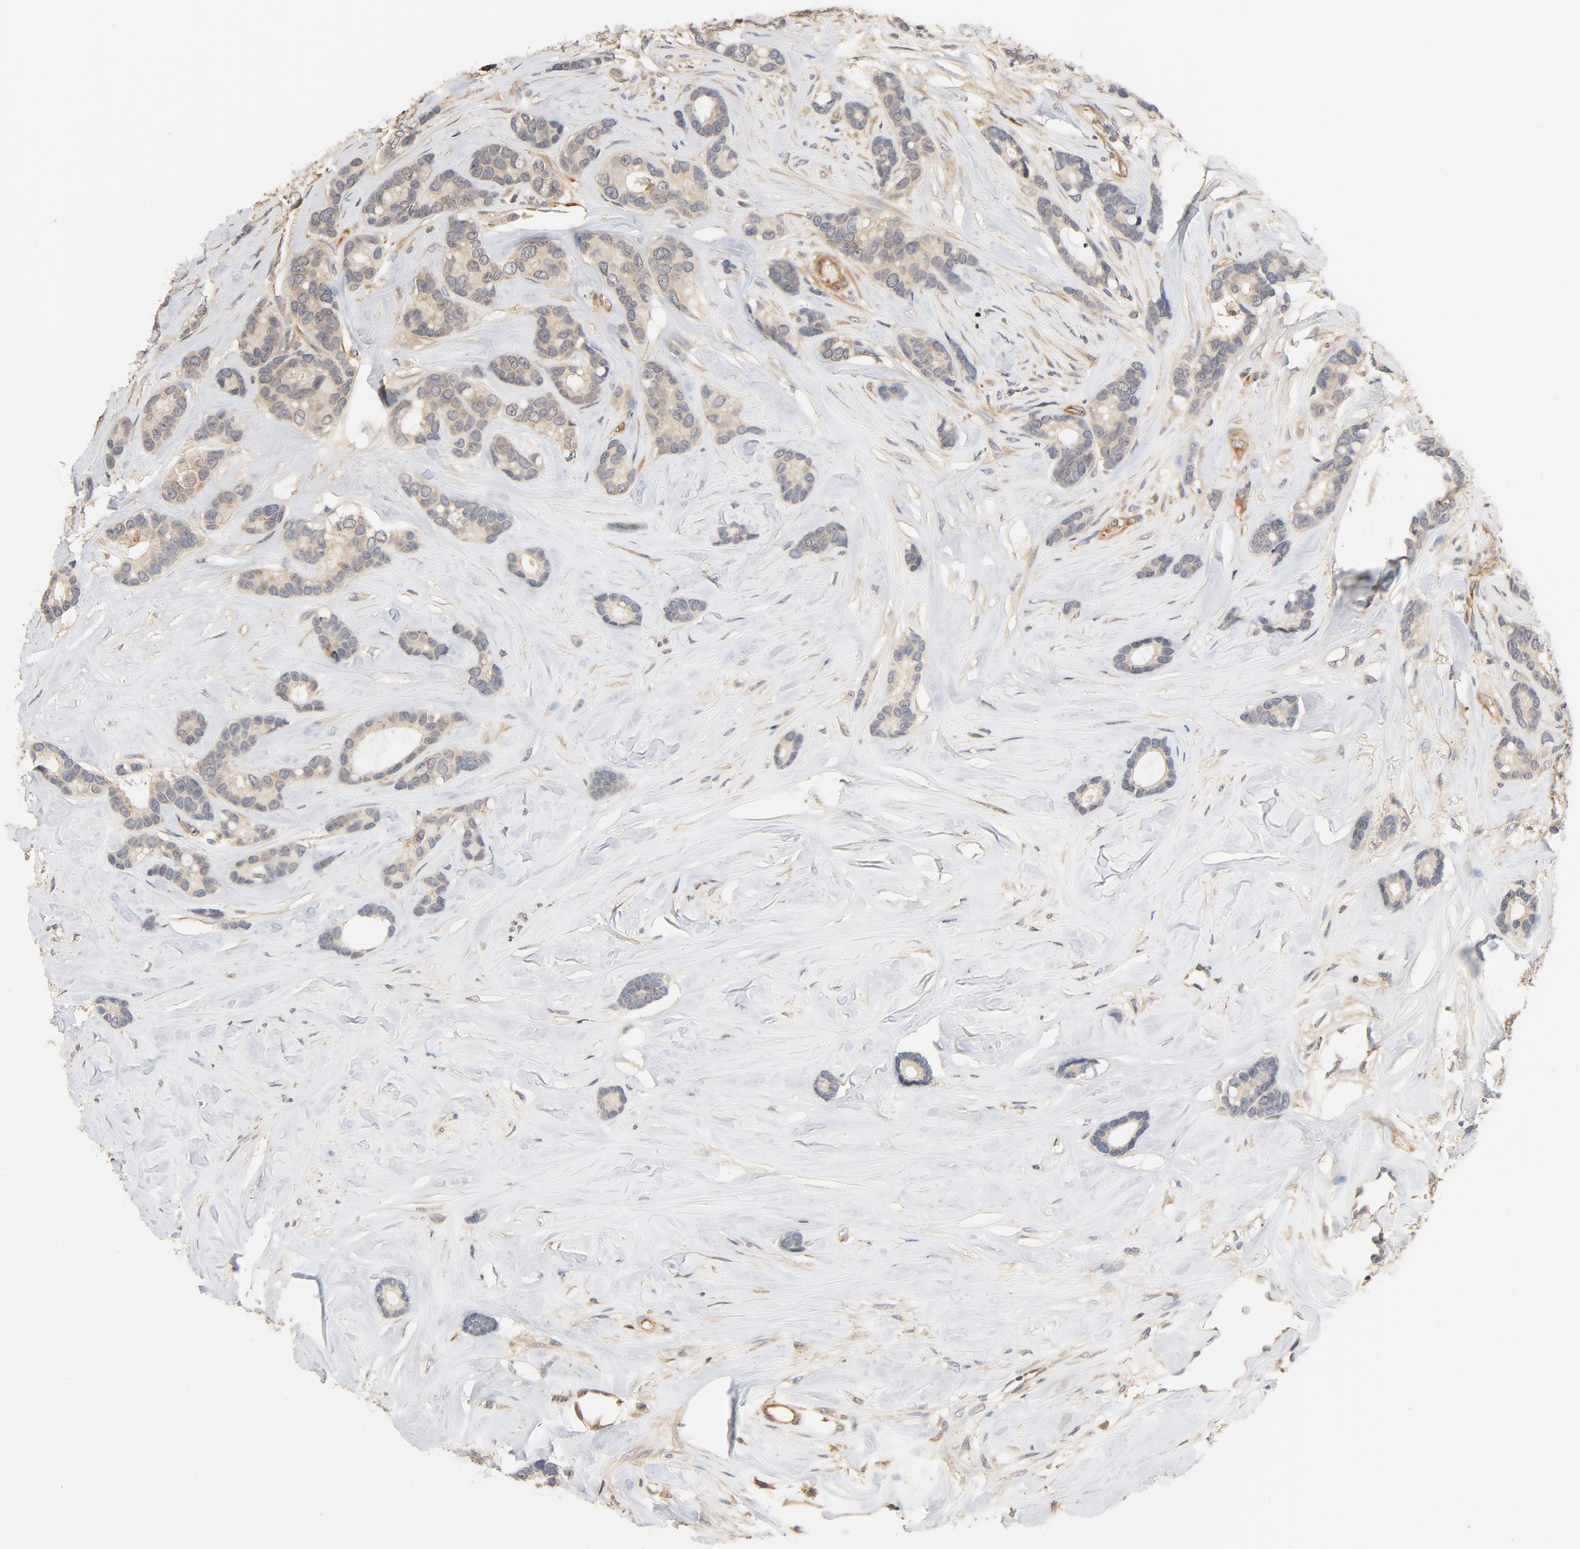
{"staining": {"intensity": "weak", "quantity": ">75%", "location": "cytoplasmic/membranous"}, "tissue": "breast cancer", "cell_type": "Tumor cells", "image_type": "cancer", "snomed": [{"axis": "morphology", "description": "Duct carcinoma"}, {"axis": "topography", "description": "Breast"}], "caption": "DAB (3,3'-diaminobenzidine) immunohistochemical staining of human infiltrating ductal carcinoma (breast) reveals weak cytoplasmic/membranous protein expression in approximately >75% of tumor cells.", "gene": "UBE2J1", "patient": {"sex": "female", "age": 87}}